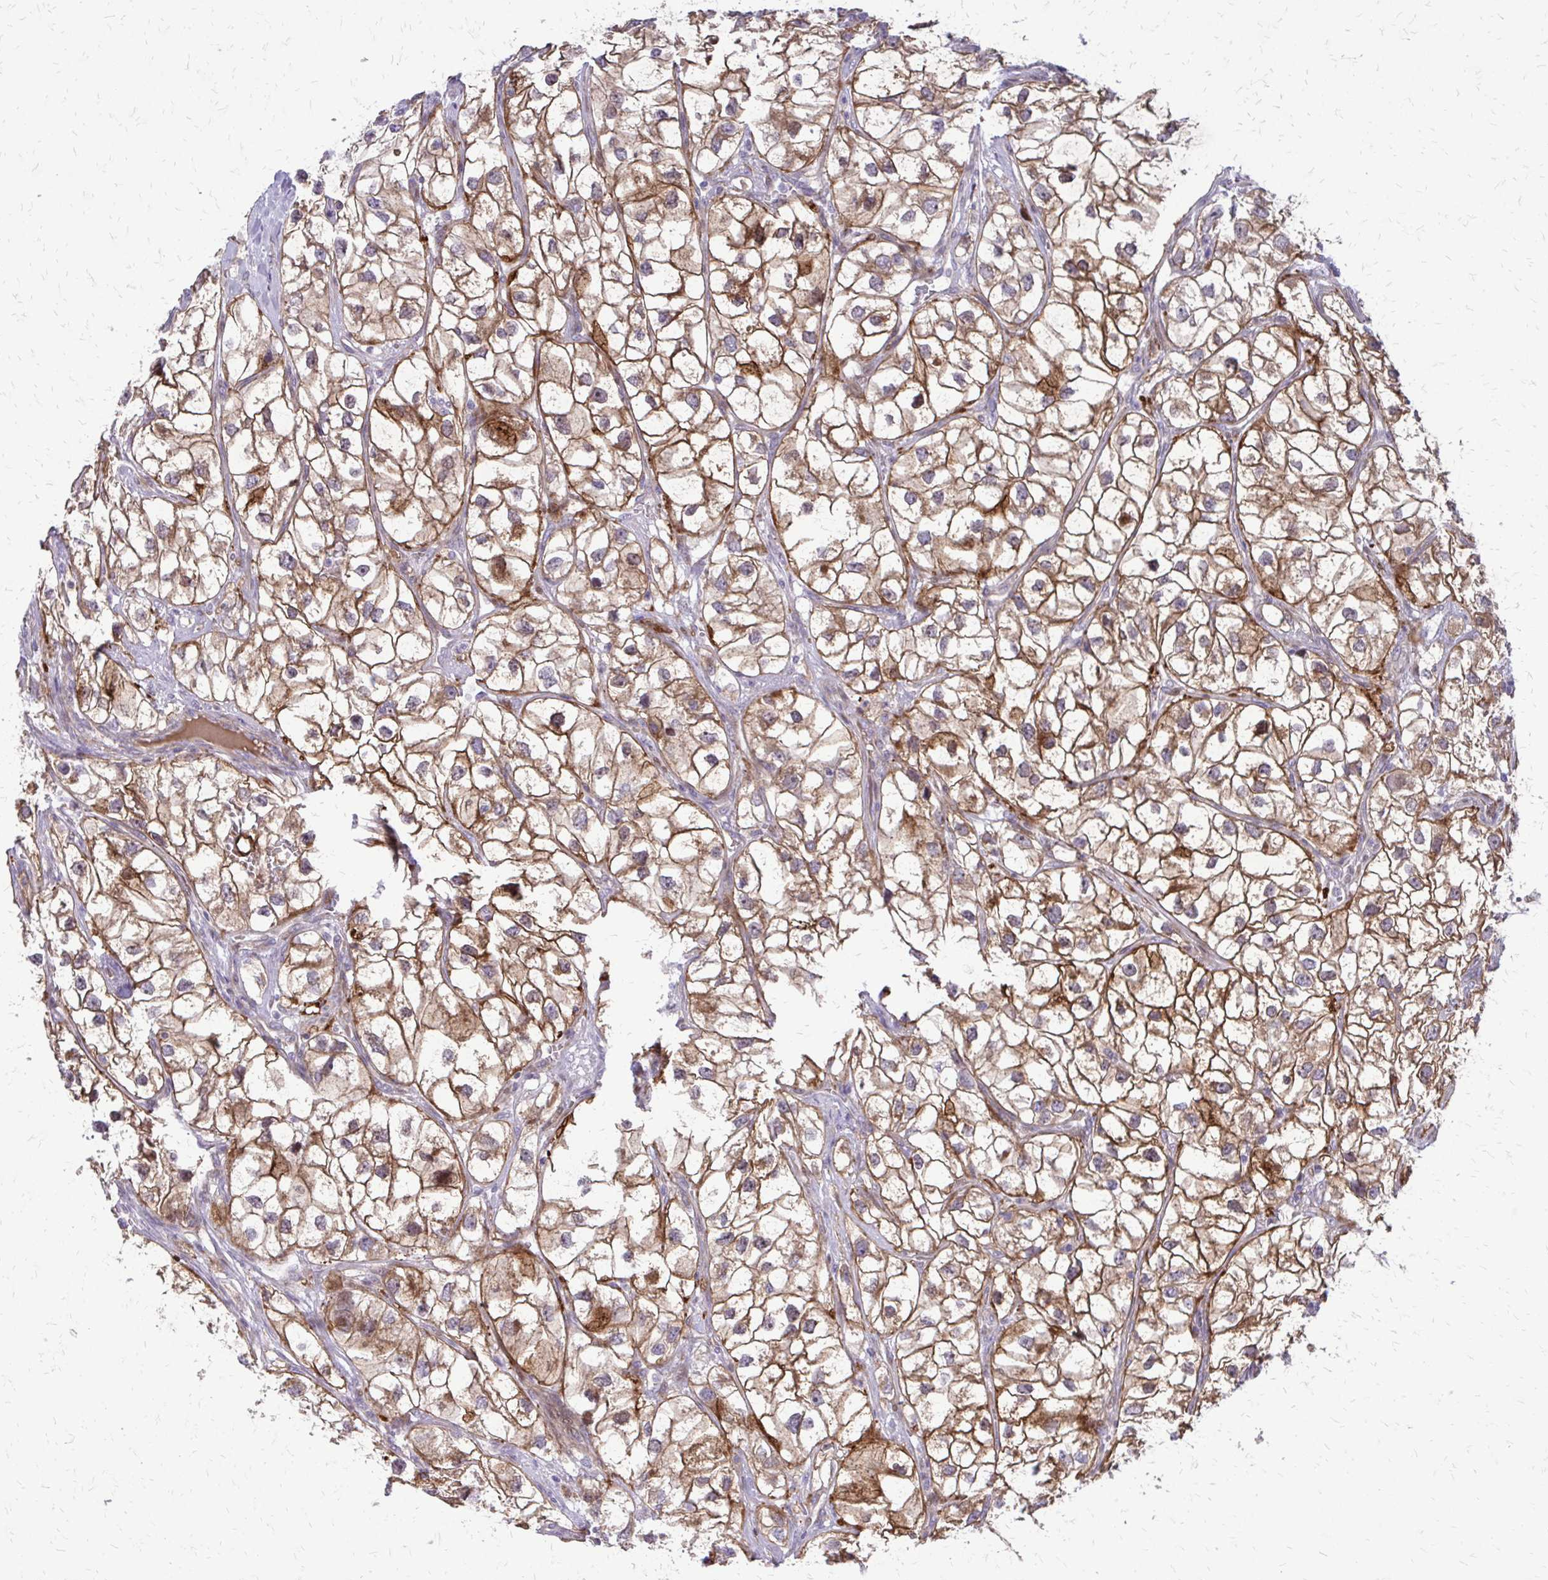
{"staining": {"intensity": "strong", "quantity": ">75%", "location": "cytoplasmic/membranous"}, "tissue": "renal cancer", "cell_type": "Tumor cells", "image_type": "cancer", "snomed": [{"axis": "morphology", "description": "Adenocarcinoma, NOS"}, {"axis": "topography", "description": "Kidney"}], "caption": "Protein staining of renal adenocarcinoma tissue reveals strong cytoplasmic/membranous positivity in about >75% of tumor cells.", "gene": "PPDPFL", "patient": {"sex": "male", "age": 59}}